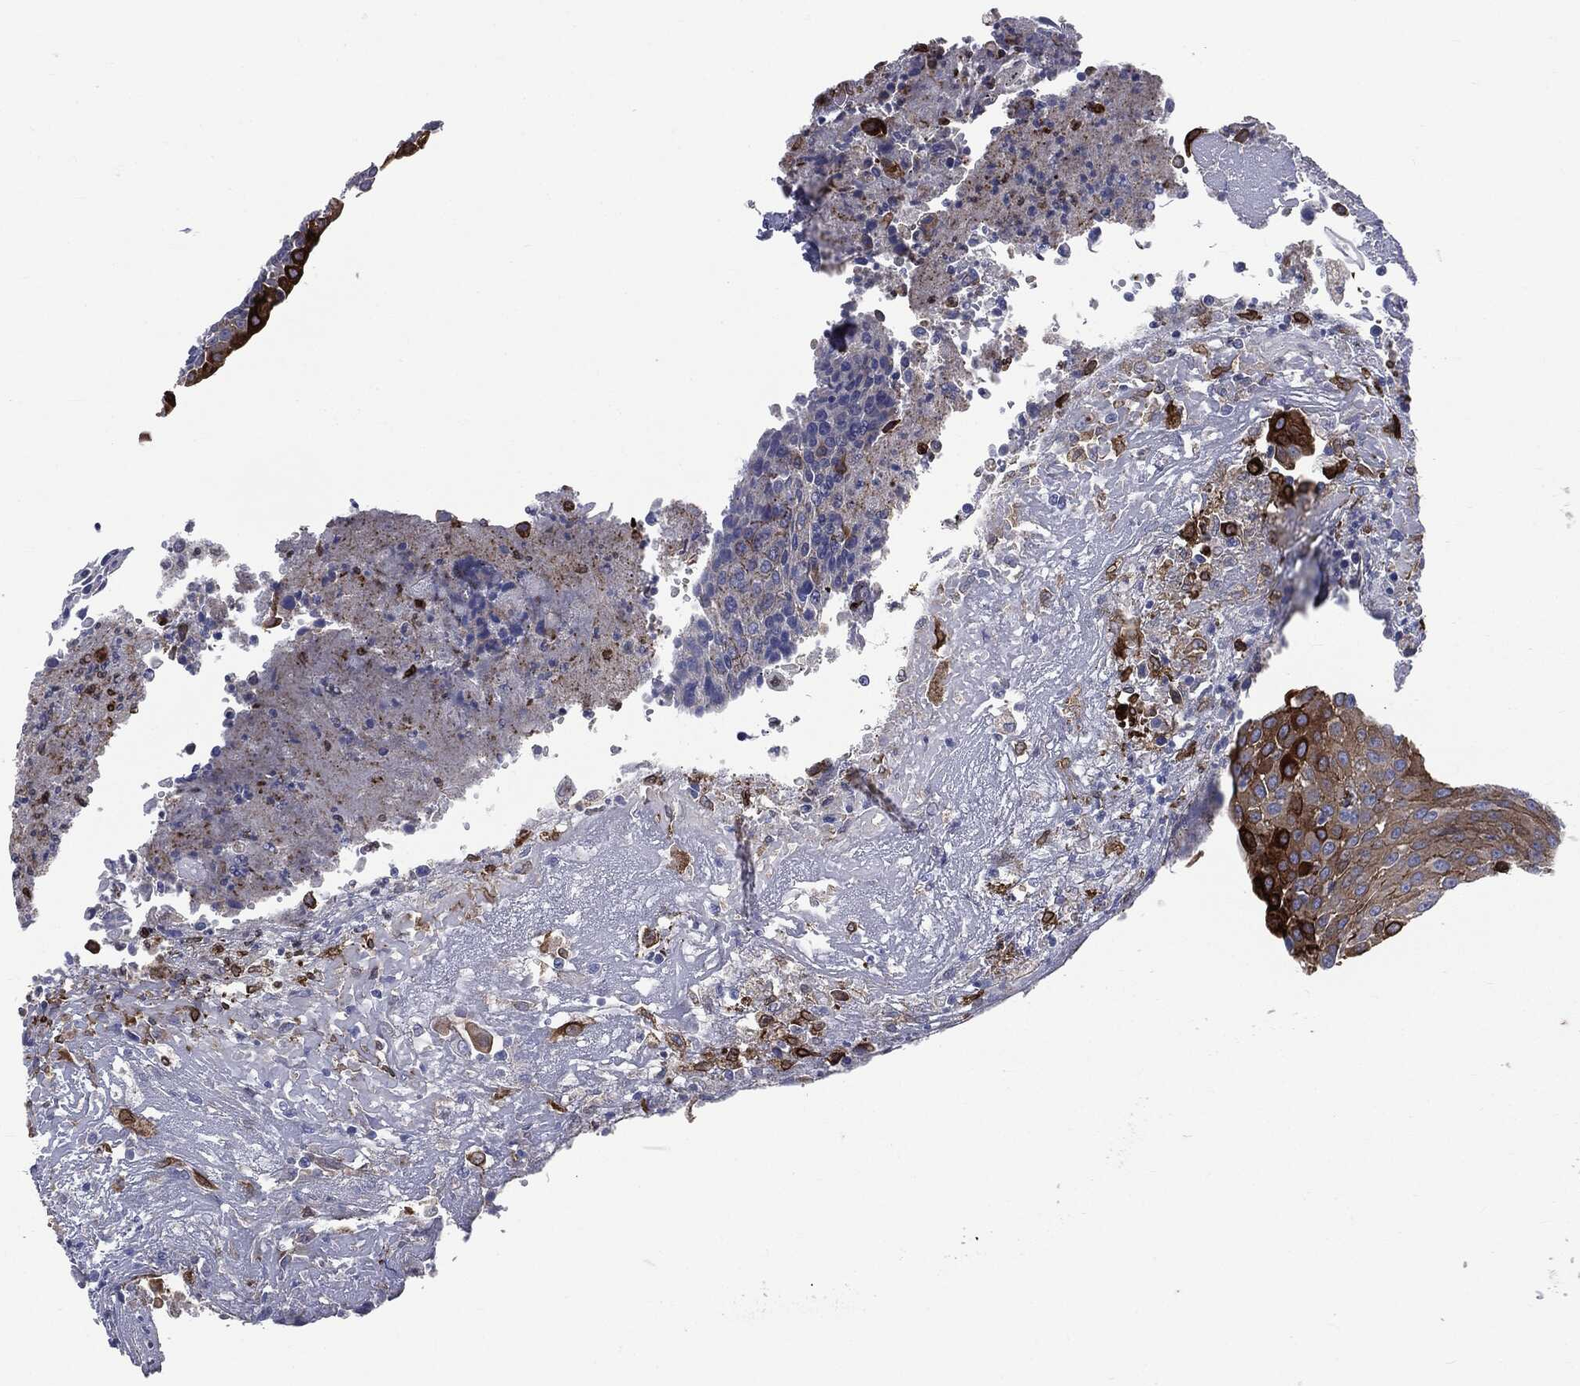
{"staining": {"intensity": "strong", "quantity": "<25%", "location": "cytoplasmic/membranous"}, "tissue": "urothelial cancer", "cell_type": "Tumor cells", "image_type": "cancer", "snomed": [{"axis": "morphology", "description": "Urothelial carcinoma, High grade"}, {"axis": "topography", "description": "Urinary bladder"}], "caption": "DAB (3,3'-diaminobenzidine) immunohistochemical staining of urothelial cancer shows strong cytoplasmic/membranous protein expression in about <25% of tumor cells. (DAB (3,3'-diaminobenzidine) IHC, brown staining for protein, blue staining for nuclei).", "gene": "PTGS2", "patient": {"sex": "female", "age": 85}}